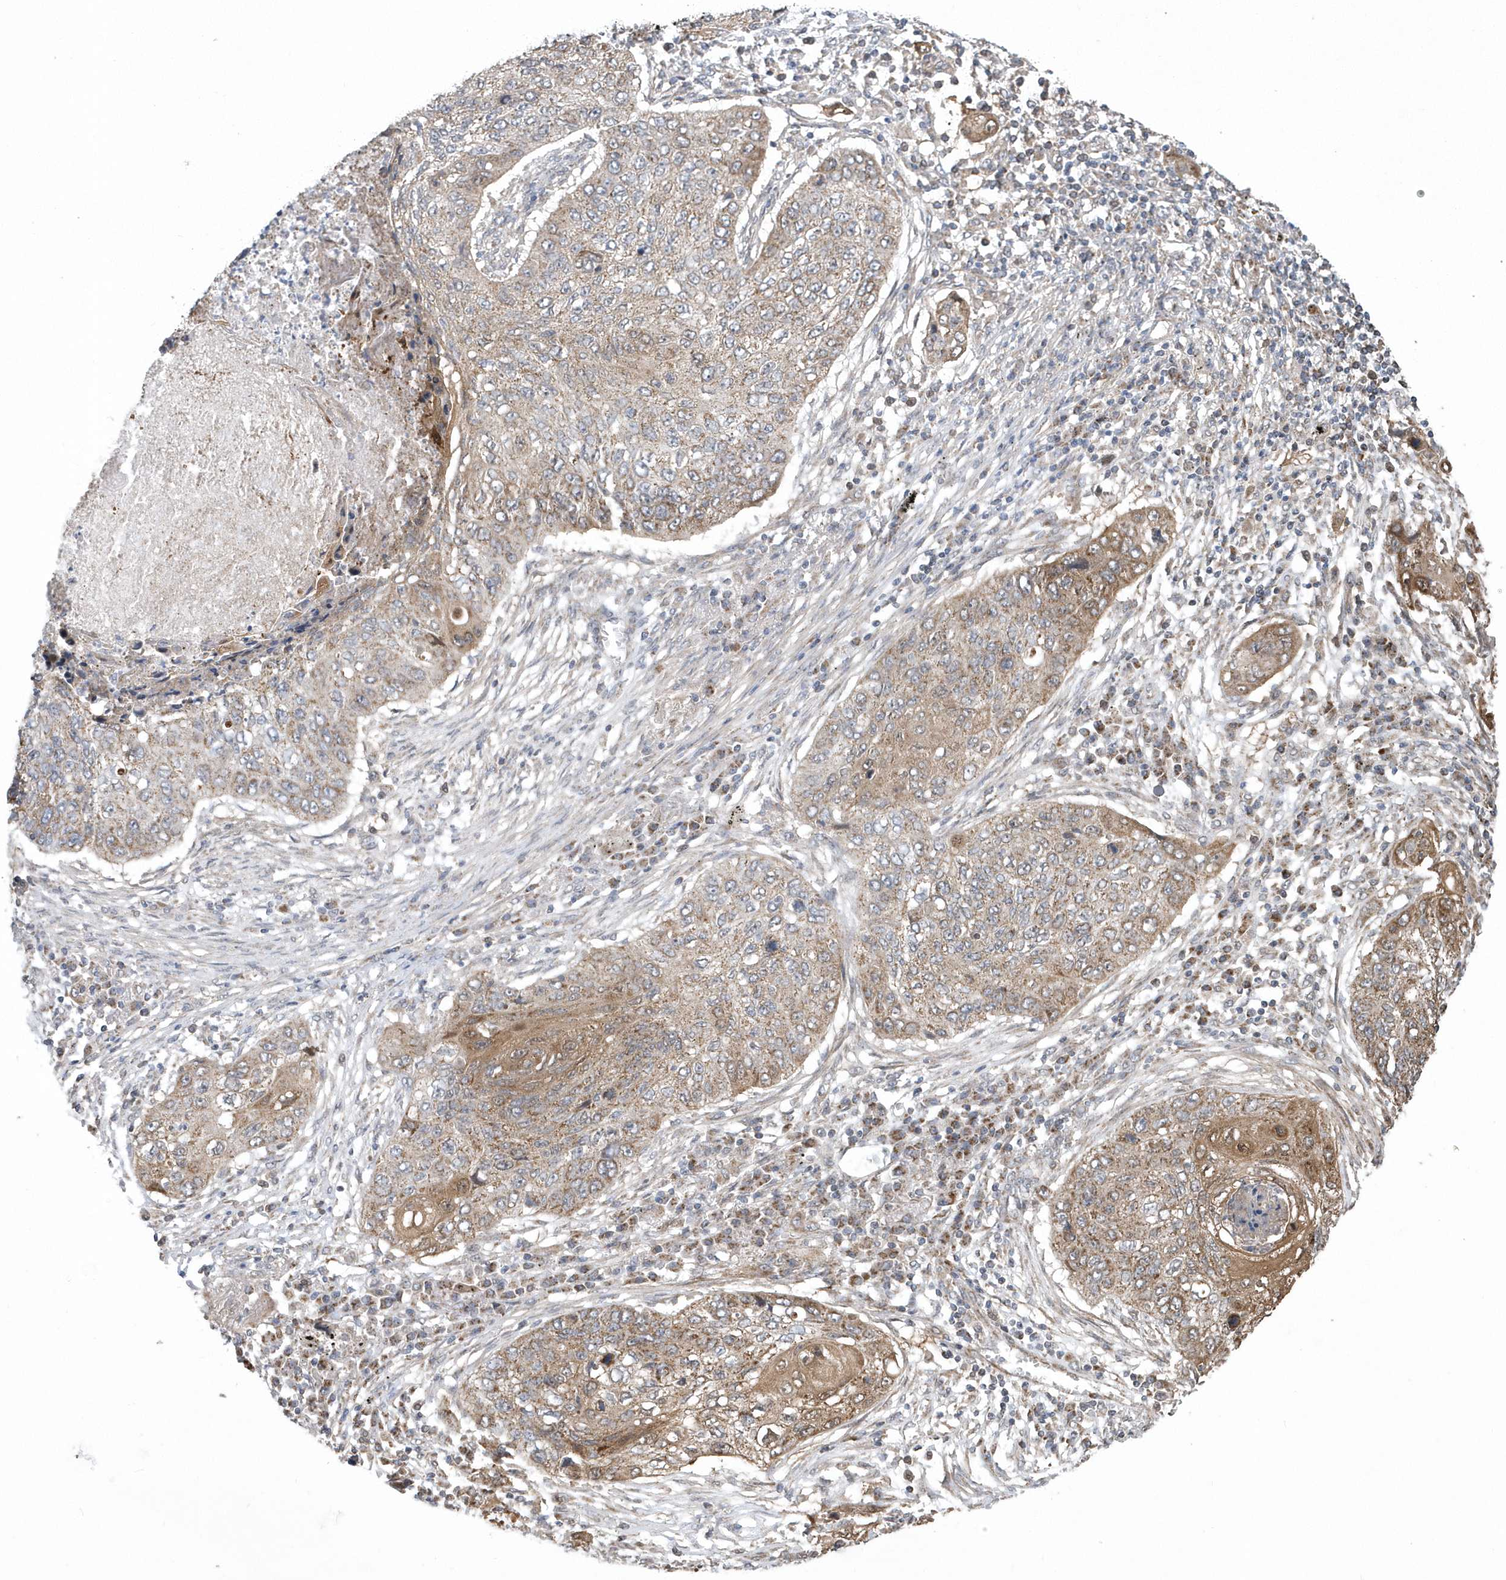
{"staining": {"intensity": "moderate", "quantity": ">75%", "location": "cytoplasmic/membranous"}, "tissue": "lung cancer", "cell_type": "Tumor cells", "image_type": "cancer", "snomed": [{"axis": "morphology", "description": "Squamous cell carcinoma, NOS"}, {"axis": "topography", "description": "Lung"}], "caption": "IHC of lung cancer displays medium levels of moderate cytoplasmic/membranous staining in about >75% of tumor cells.", "gene": "SLX9", "patient": {"sex": "female", "age": 63}}